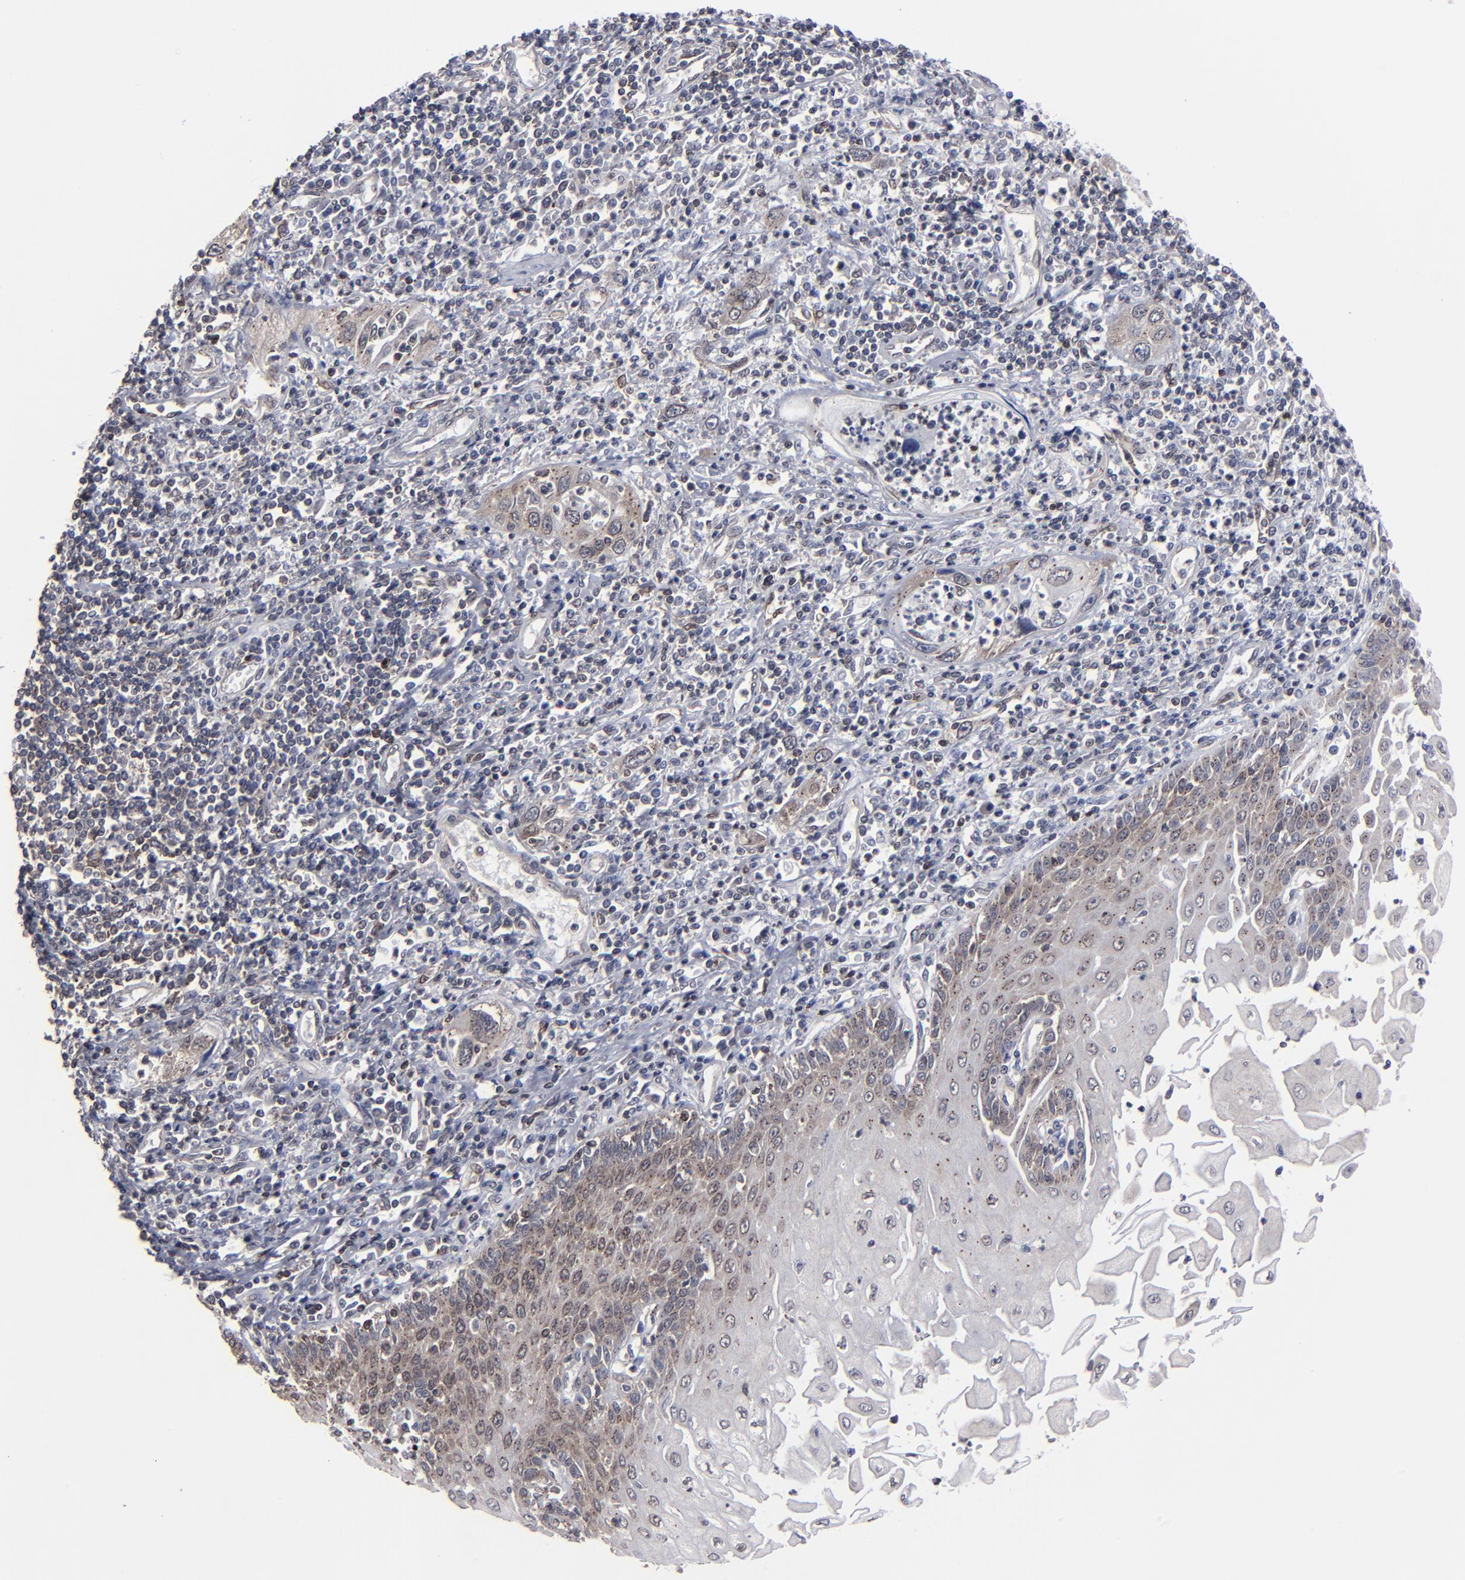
{"staining": {"intensity": "moderate", "quantity": "25%-75%", "location": "cytoplasmic/membranous,nuclear"}, "tissue": "esophagus", "cell_type": "Squamous epithelial cells", "image_type": "normal", "snomed": [{"axis": "morphology", "description": "Normal tissue, NOS"}, {"axis": "topography", "description": "Esophagus"}], "caption": "Immunohistochemical staining of unremarkable esophagus reveals 25%-75% levels of moderate cytoplasmic/membranous,nuclear protein expression in approximately 25%-75% of squamous epithelial cells.", "gene": "KIAA2026", "patient": {"sex": "male", "age": 65}}